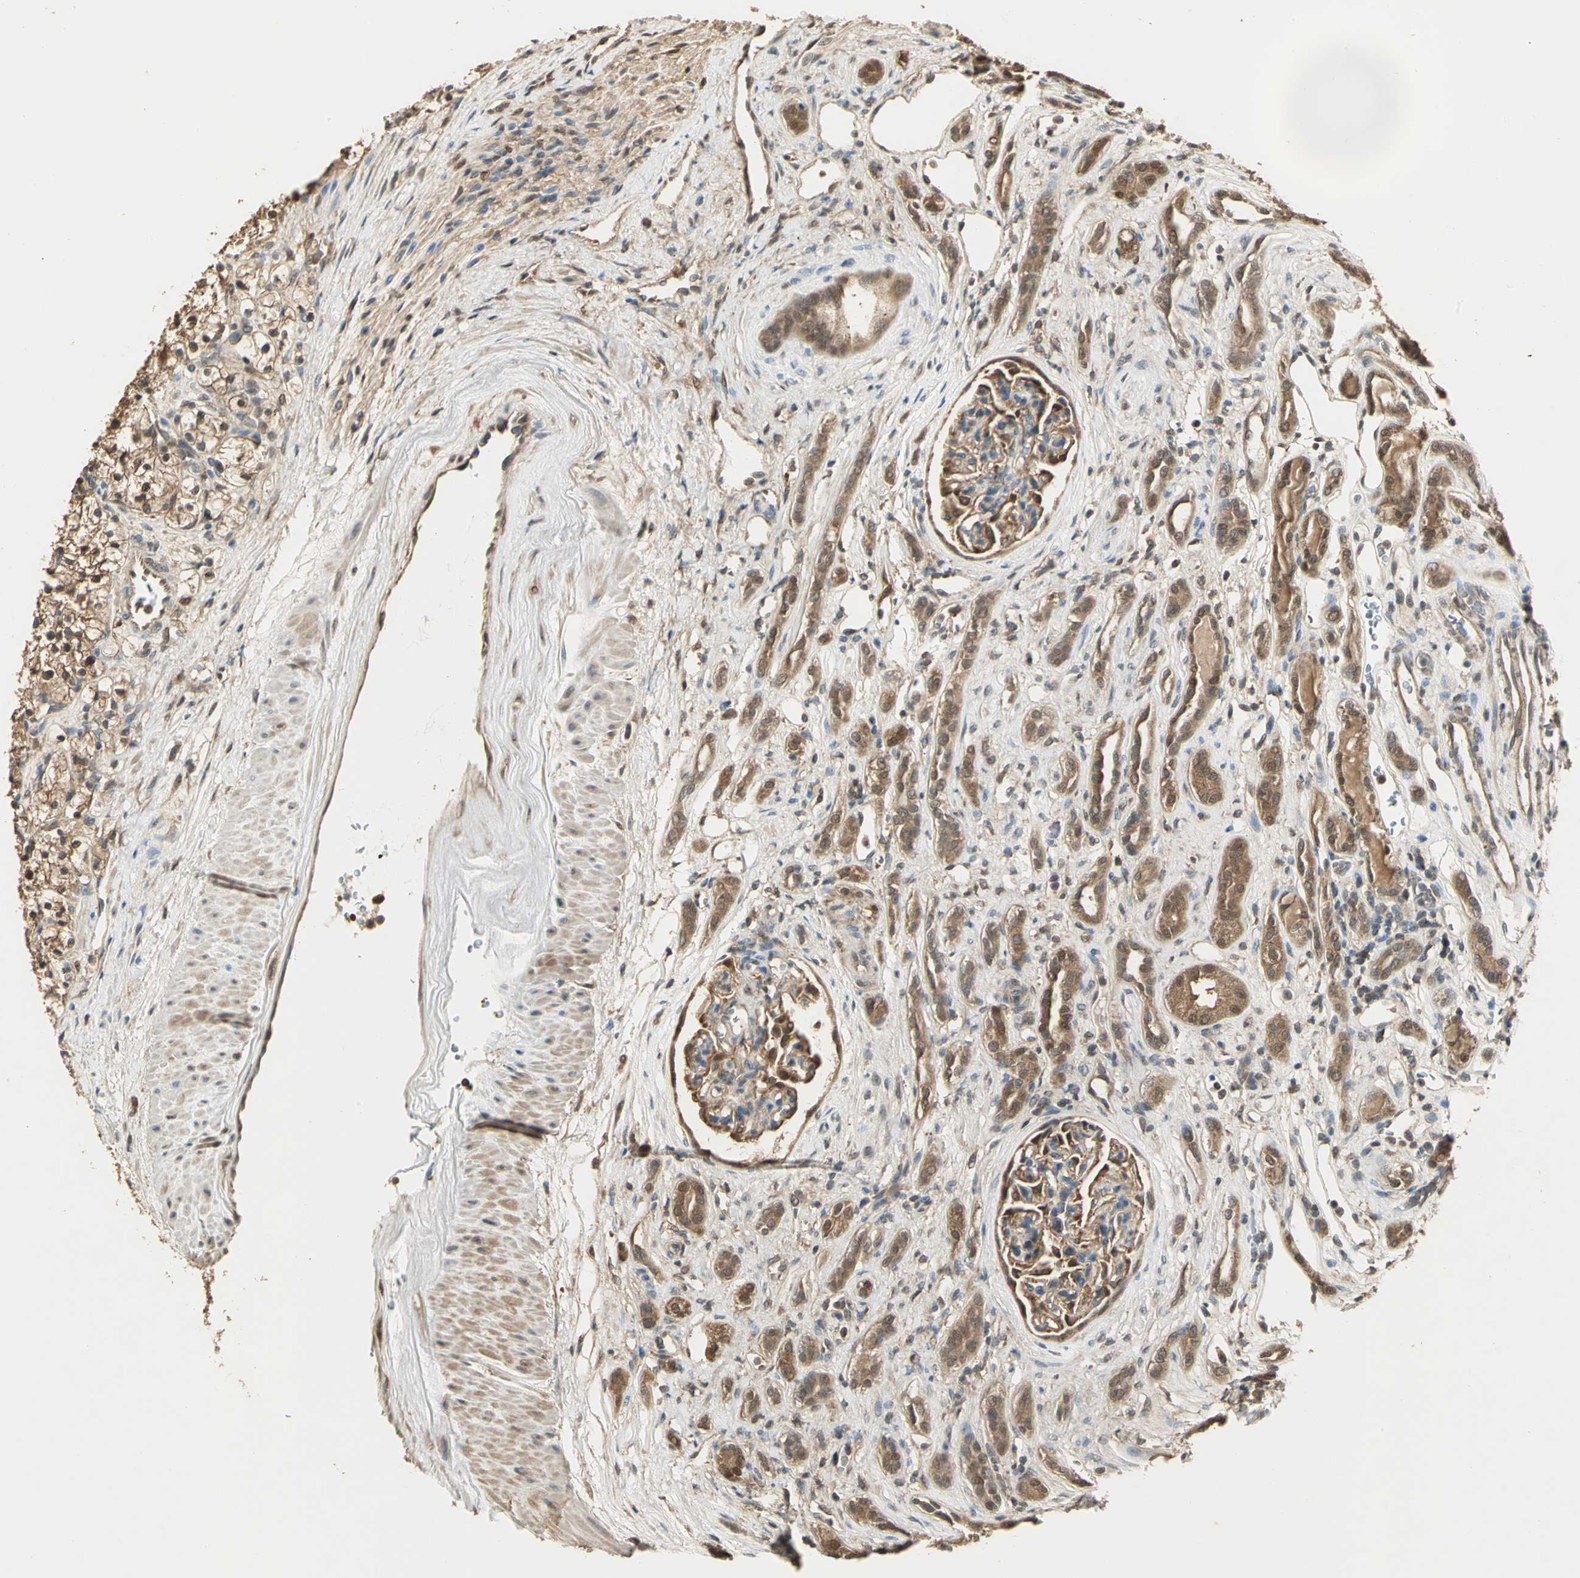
{"staining": {"intensity": "moderate", "quantity": ">75%", "location": "cytoplasmic/membranous,nuclear"}, "tissue": "renal cancer", "cell_type": "Tumor cells", "image_type": "cancer", "snomed": [{"axis": "morphology", "description": "Adenocarcinoma, NOS"}, {"axis": "topography", "description": "Kidney"}], "caption": "High-power microscopy captured an immunohistochemistry photomicrograph of renal cancer, revealing moderate cytoplasmic/membranous and nuclear staining in about >75% of tumor cells.", "gene": "PARK7", "patient": {"sex": "female", "age": 60}}